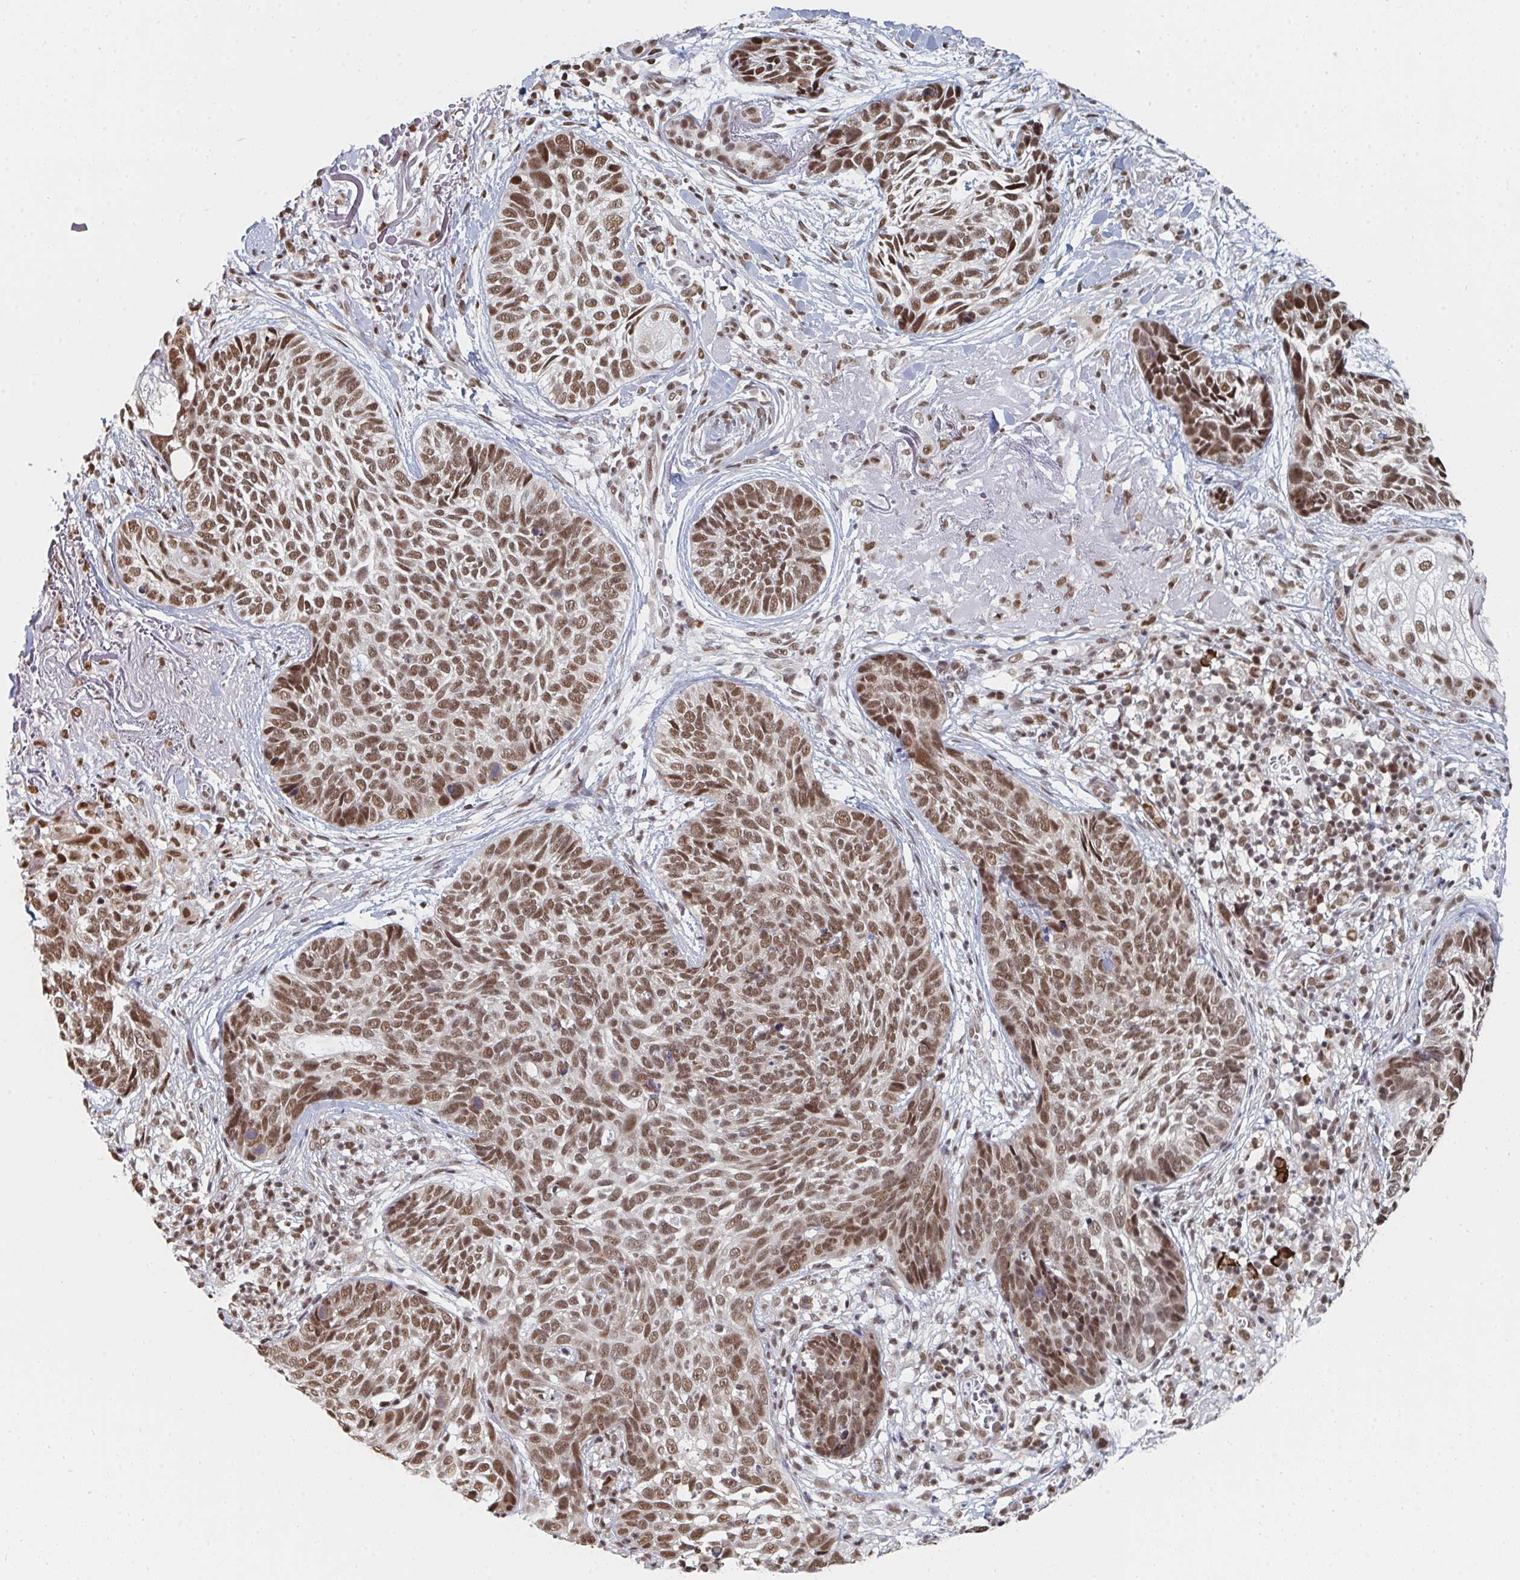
{"staining": {"intensity": "moderate", "quantity": ">75%", "location": "nuclear"}, "tissue": "skin cancer", "cell_type": "Tumor cells", "image_type": "cancer", "snomed": [{"axis": "morphology", "description": "Basal cell carcinoma"}, {"axis": "topography", "description": "Skin"}, {"axis": "topography", "description": "Skin of face"}], "caption": "This photomicrograph shows immunohistochemistry (IHC) staining of basal cell carcinoma (skin), with medium moderate nuclear expression in about >75% of tumor cells.", "gene": "MBNL1", "patient": {"sex": "female", "age": 95}}